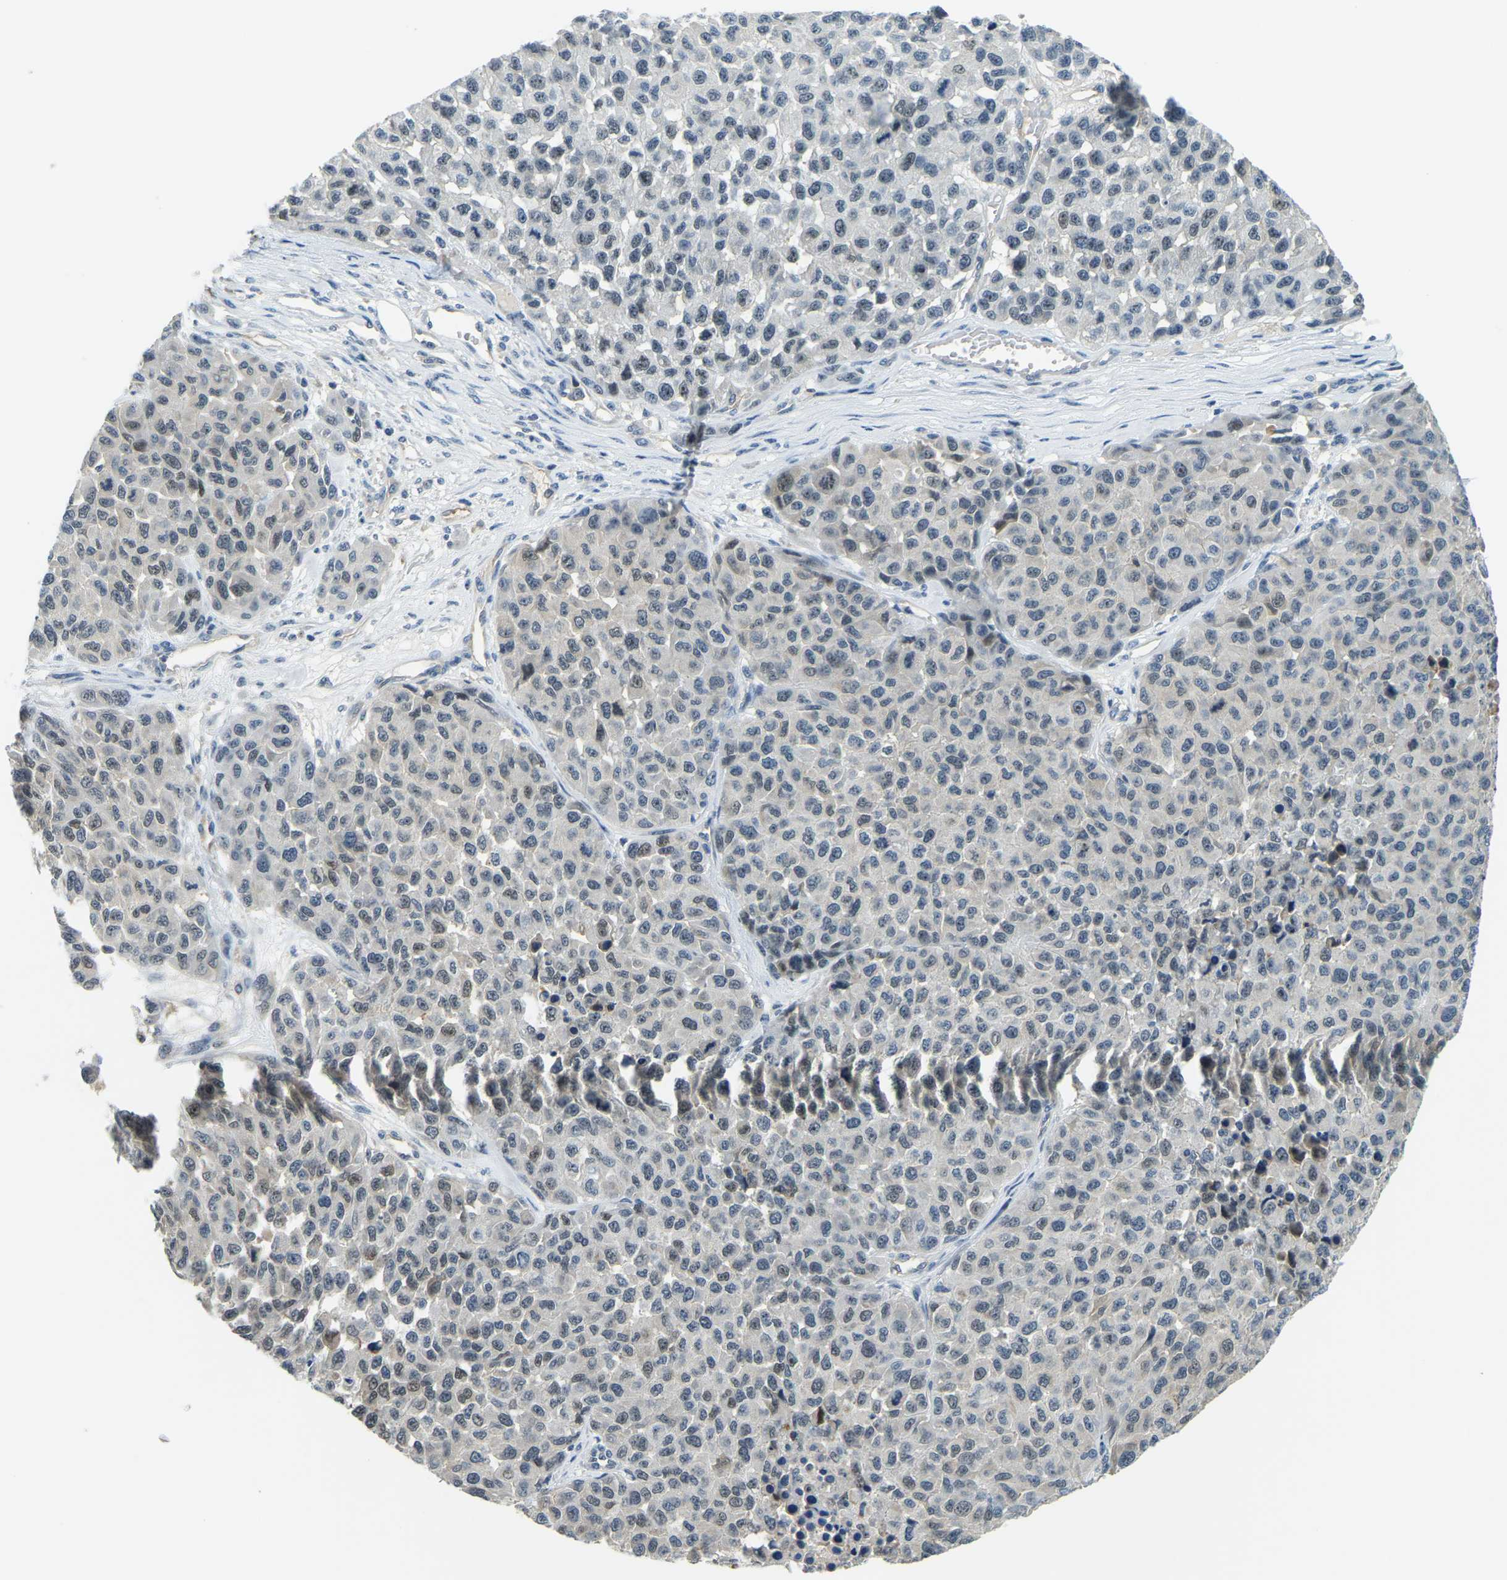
{"staining": {"intensity": "weak", "quantity": "25%-75%", "location": "nuclear"}, "tissue": "melanoma", "cell_type": "Tumor cells", "image_type": "cancer", "snomed": [{"axis": "morphology", "description": "Malignant melanoma, NOS"}, {"axis": "topography", "description": "Skin"}], "caption": "Approximately 25%-75% of tumor cells in melanoma show weak nuclear protein staining as visualized by brown immunohistochemical staining.", "gene": "RRP1", "patient": {"sex": "male", "age": 62}}